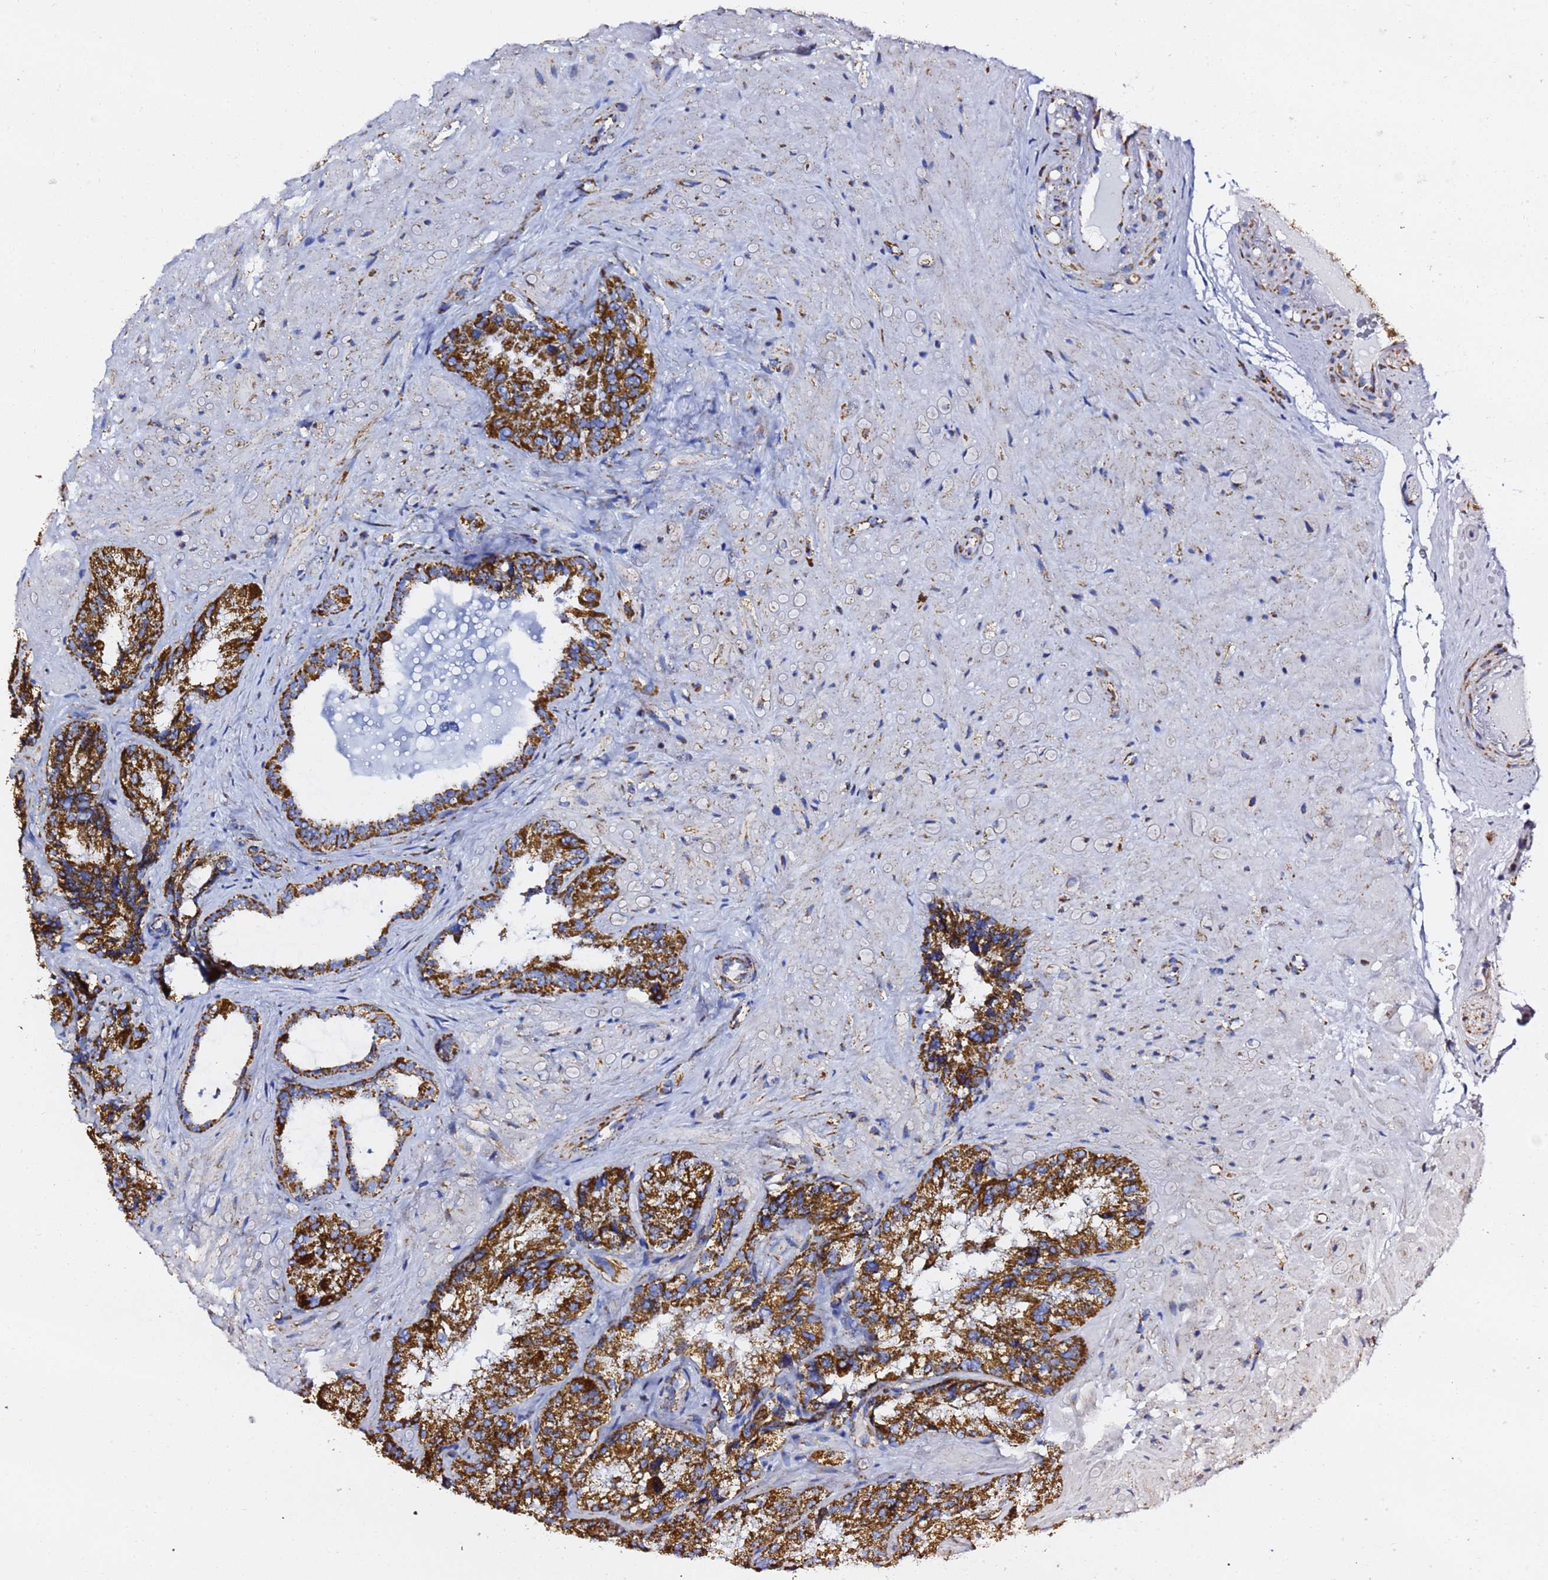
{"staining": {"intensity": "strong", "quantity": ">75%", "location": "cytoplasmic/membranous"}, "tissue": "seminal vesicle", "cell_type": "Glandular cells", "image_type": "normal", "snomed": [{"axis": "morphology", "description": "Normal tissue, NOS"}, {"axis": "topography", "description": "Seminal veicle"}], "caption": "This is a micrograph of IHC staining of normal seminal vesicle, which shows strong staining in the cytoplasmic/membranous of glandular cells.", "gene": "PHB2", "patient": {"sex": "male", "age": 58}}